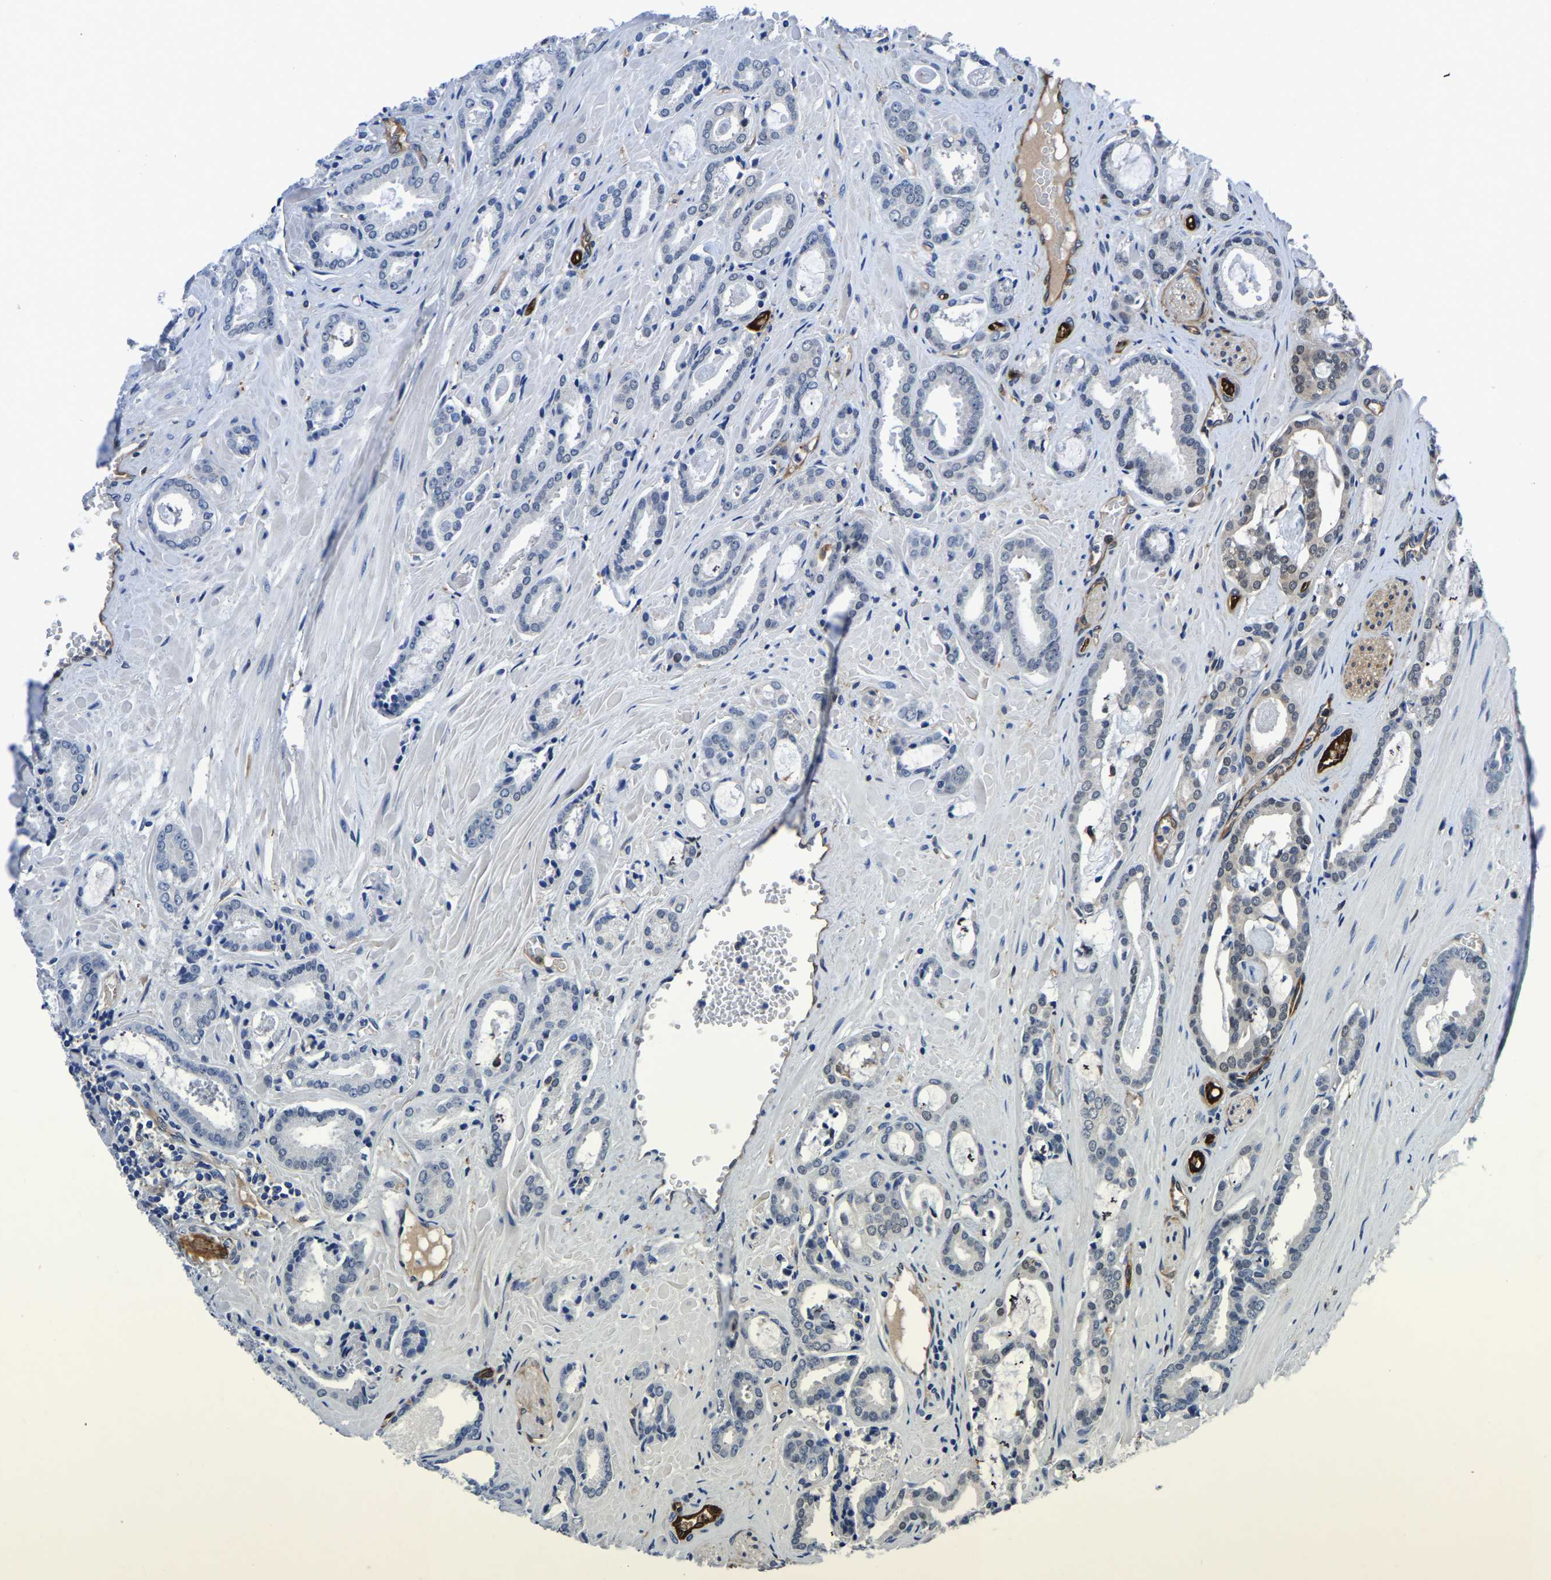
{"staining": {"intensity": "negative", "quantity": "none", "location": "none"}, "tissue": "prostate cancer", "cell_type": "Tumor cells", "image_type": "cancer", "snomed": [{"axis": "morphology", "description": "Adenocarcinoma, Low grade"}, {"axis": "topography", "description": "Prostate"}], "caption": "There is no significant staining in tumor cells of adenocarcinoma (low-grade) (prostate).", "gene": "ATG2B", "patient": {"sex": "male", "age": 53}}